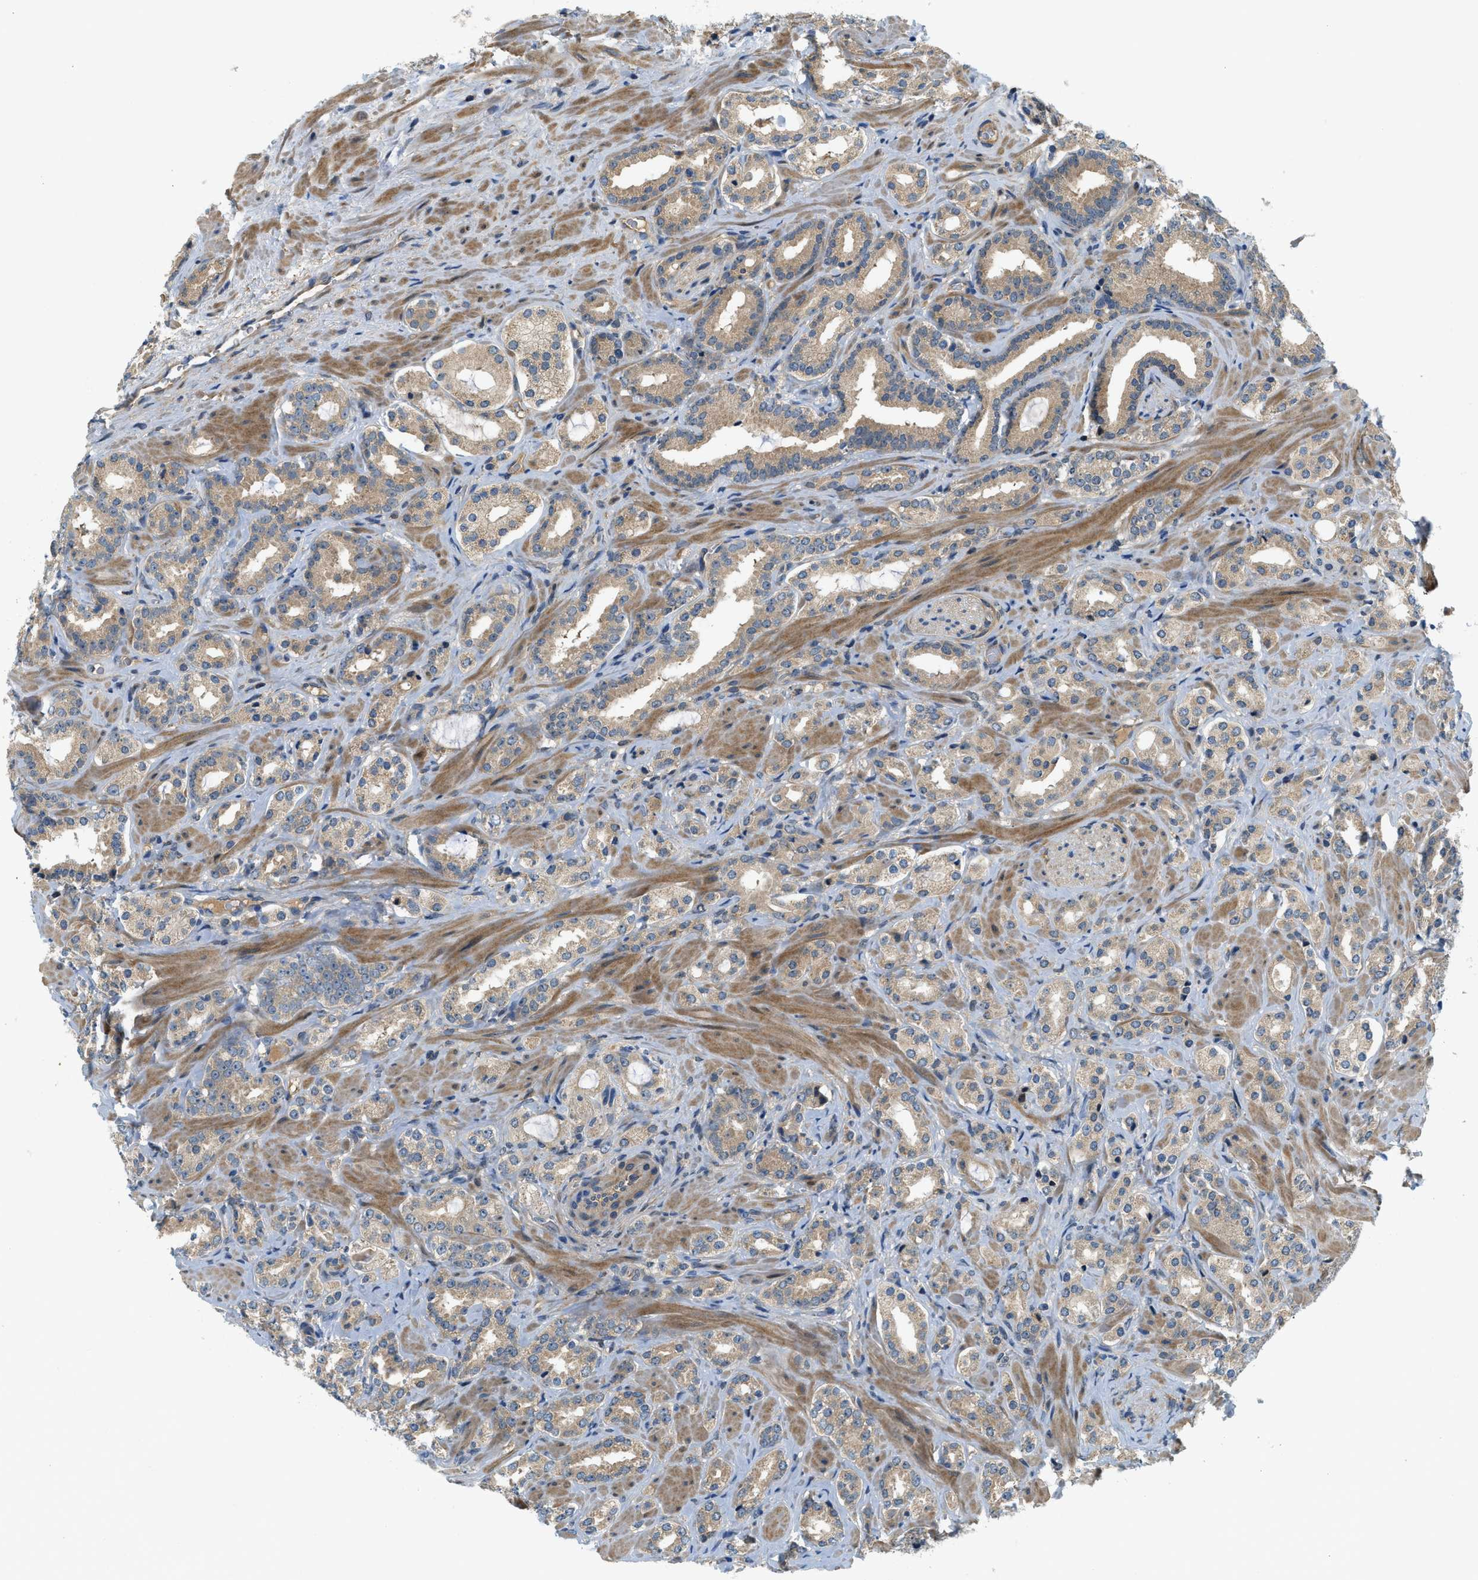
{"staining": {"intensity": "weak", "quantity": ">75%", "location": "cytoplasmic/membranous"}, "tissue": "prostate cancer", "cell_type": "Tumor cells", "image_type": "cancer", "snomed": [{"axis": "morphology", "description": "Adenocarcinoma, High grade"}, {"axis": "topography", "description": "Prostate"}], "caption": "A micrograph showing weak cytoplasmic/membranous expression in about >75% of tumor cells in high-grade adenocarcinoma (prostate), as visualized by brown immunohistochemical staining.", "gene": "KCNK1", "patient": {"sex": "male", "age": 64}}